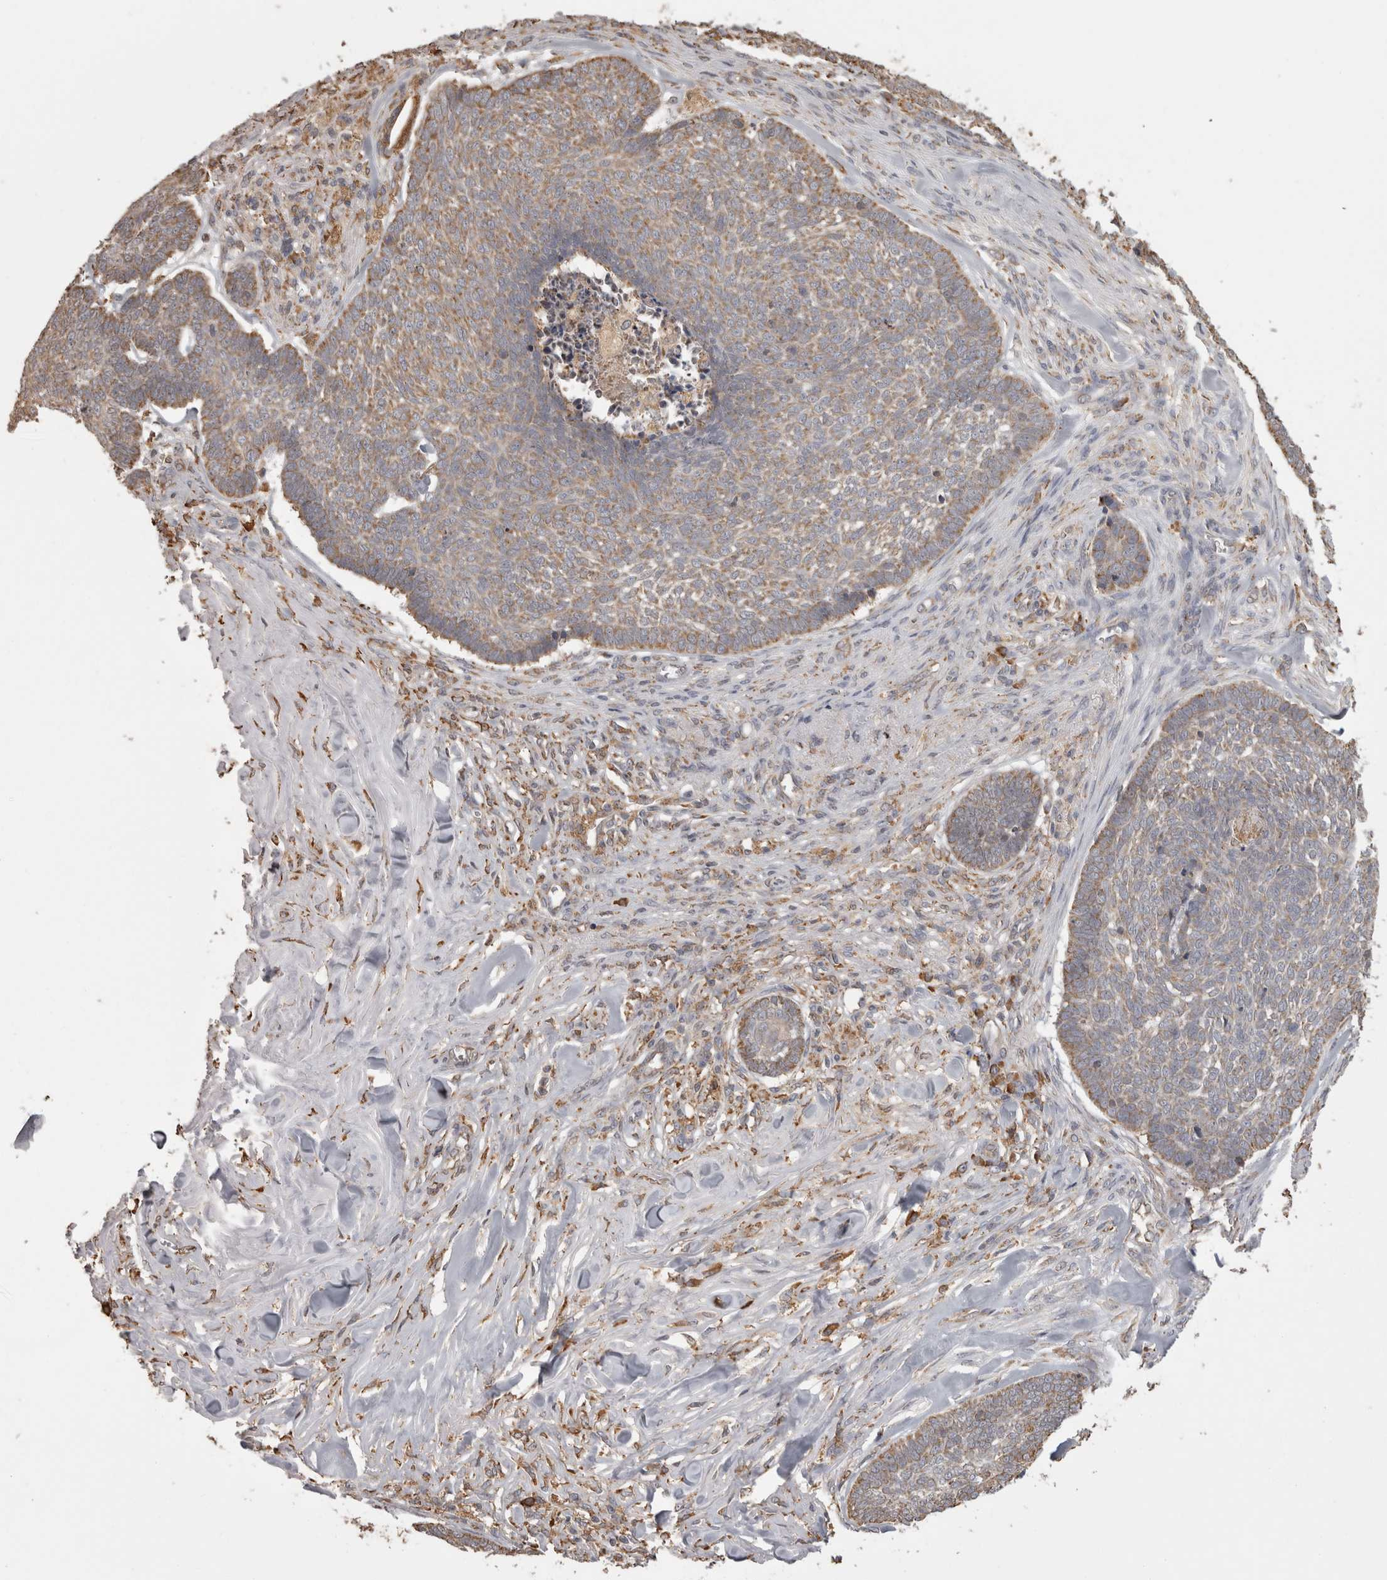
{"staining": {"intensity": "weak", "quantity": ">75%", "location": "cytoplasmic/membranous"}, "tissue": "skin cancer", "cell_type": "Tumor cells", "image_type": "cancer", "snomed": [{"axis": "morphology", "description": "Basal cell carcinoma"}, {"axis": "topography", "description": "Skin"}], "caption": "Human basal cell carcinoma (skin) stained with a brown dye shows weak cytoplasmic/membranous positive staining in about >75% of tumor cells.", "gene": "PON2", "patient": {"sex": "male", "age": 84}}